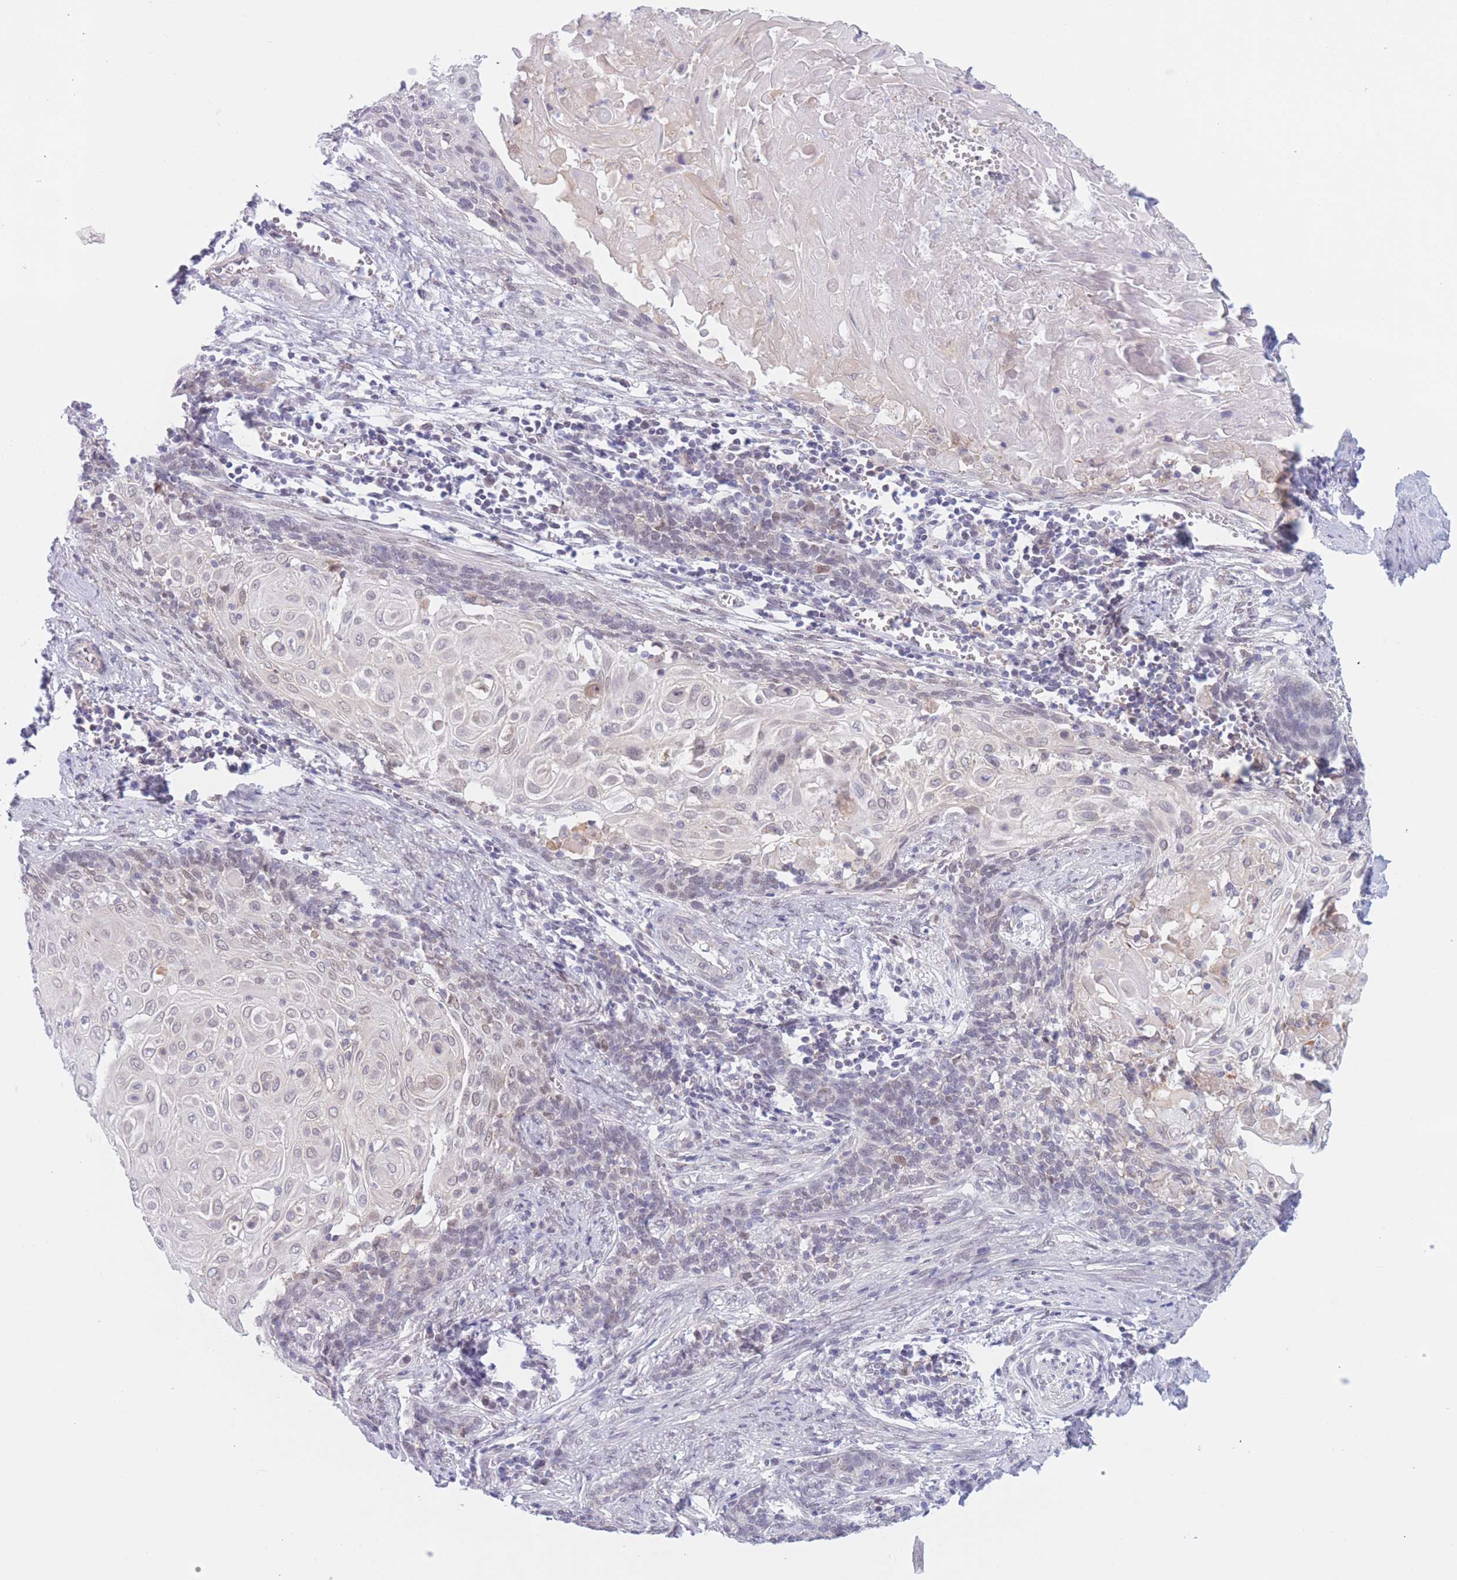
{"staining": {"intensity": "negative", "quantity": "none", "location": "none"}, "tissue": "cervical cancer", "cell_type": "Tumor cells", "image_type": "cancer", "snomed": [{"axis": "morphology", "description": "Squamous cell carcinoma, NOS"}, {"axis": "topography", "description": "Cervix"}], "caption": "Immunohistochemistry (IHC) of human cervical squamous cell carcinoma displays no positivity in tumor cells. Nuclei are stained in blue.", "gene": "PODXL", "patient": {"sex": "female", "age": 39}}